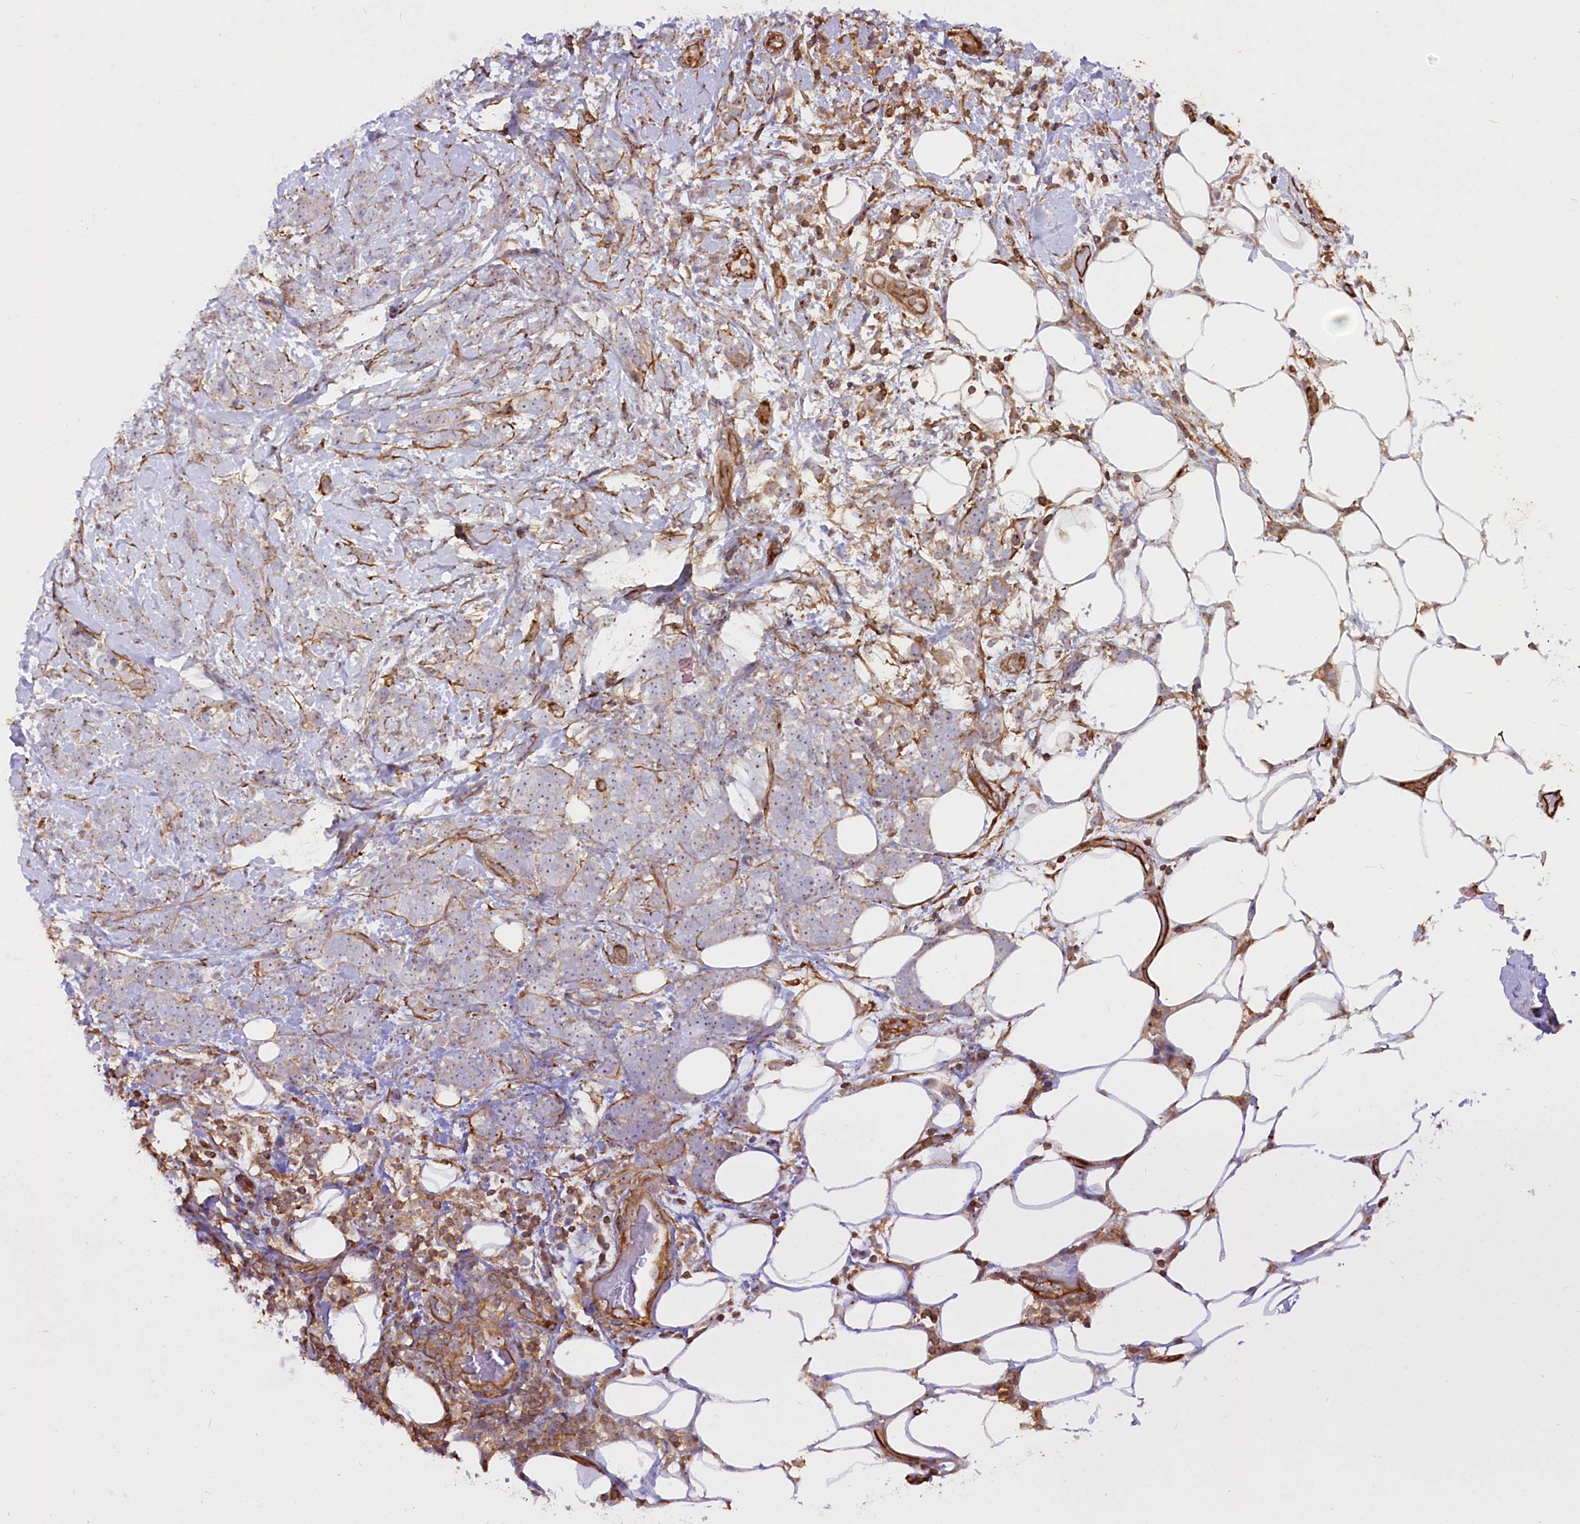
{"staining": {"intensity": "negative", "quantity": "none", "location": "none"}, "tissue": "breast cancer", "cell_type": "Tumor cells", "image_type": "cancer", "snomed": [{"axis": "morphology", "description": "Lobular carcinoma"}, {"axis": "topography", "description": "Breast"}], "caption": "A histopathology image of lobular carcinoma (breast) stained for a protein reveals no brown staining in tumor cells.", "gene": "WDR36", "patient": {"sex": "female", "age": 58}}